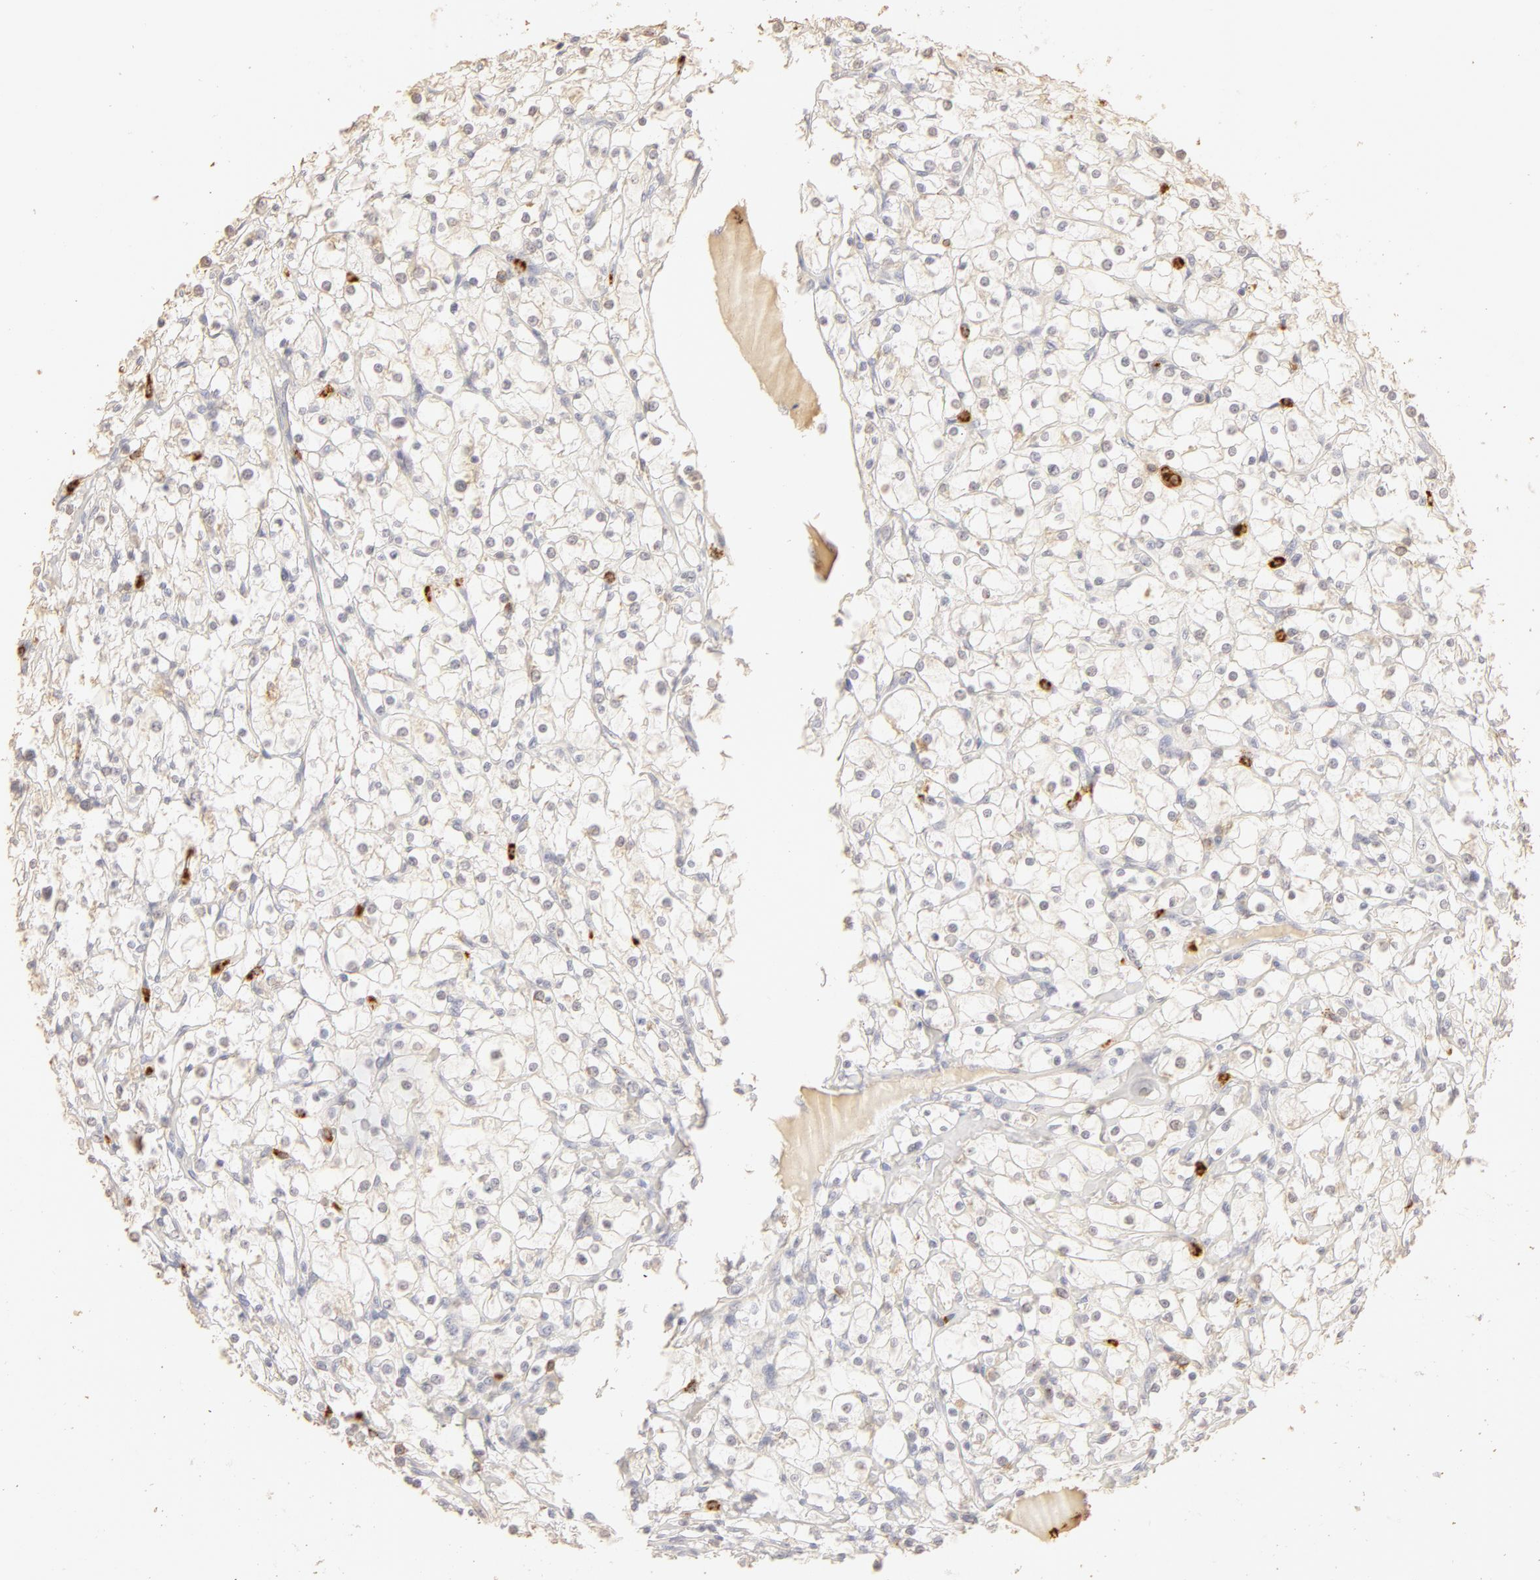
{"staining": {"intensity": "negative", "quantity": "none", "location": "none"}, "tissue": "renal cancer", "cell_type": "Tumor cells", "image_type": "cancer", "snomed": [{"axis": "morphology", "description": "Adenocarcinoma, NOS"}, {"axis": "topography", "description": "Kidney"}], "caption": "Immunohistochemistry photomicrograph of neoplastic tissue: human renal adenocarcinoma stained with DAB displays no significant protein positivity in tumor cells.", "gene": "C1R", "patient": {"sex": "female", "age": 73}}